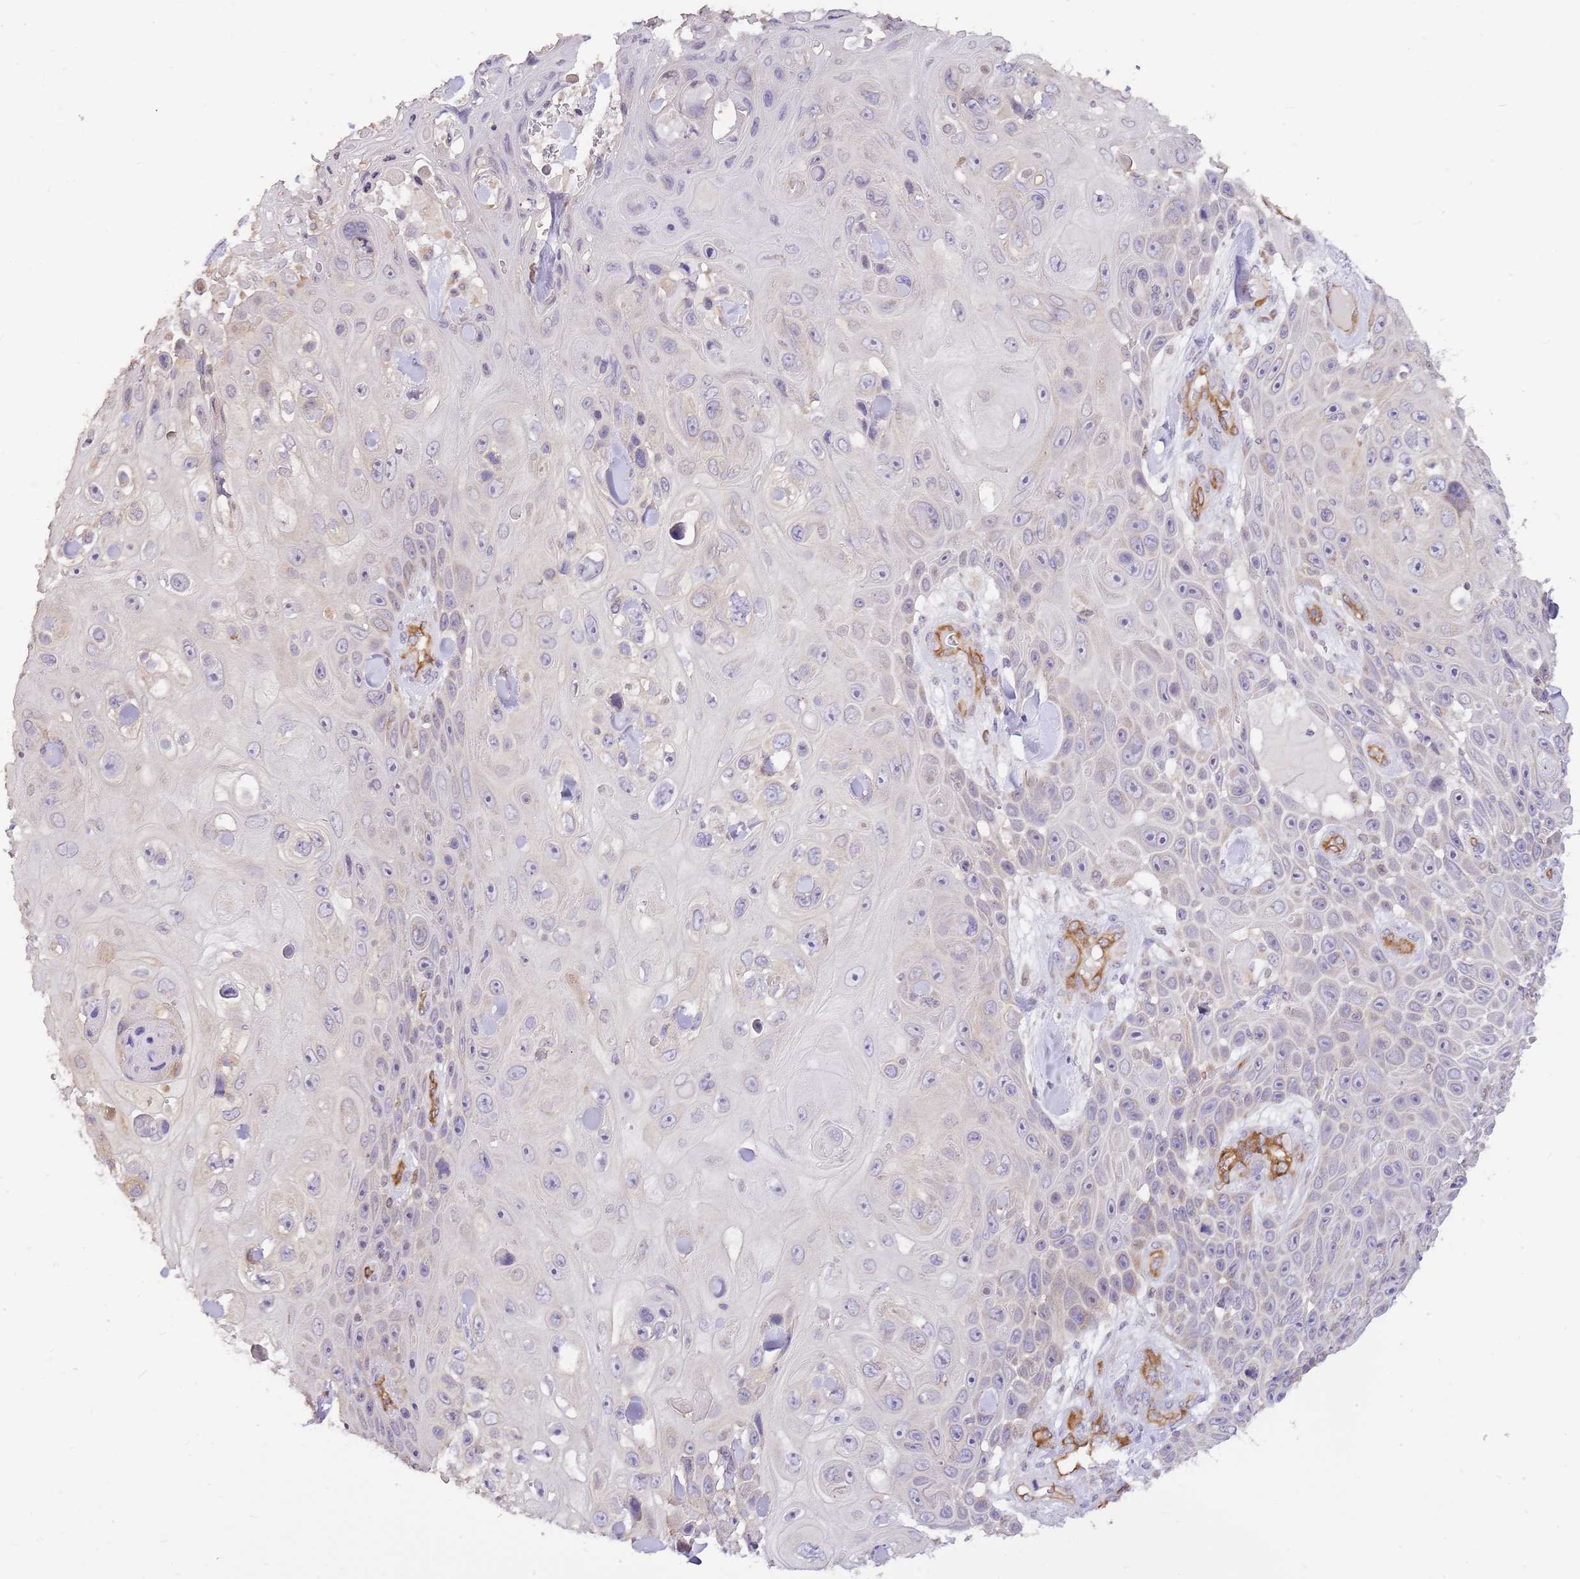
{"staining": {"intensity": "weak", "quantity": "<25%", "location": "cytoplasmic/membranous"}, "tissue": "skin cancer", "cell_type": "Tumor cells", "image_type": "cancer", "snomed": [{"axis": "morphology", "description": "Squamous cell carcinoma, NOS"}, {"axis": "topography", "description": "Skin"}], "caption": "A histopathology image of skin cancer (squamous cell carcinoma) stained for a protein demonstrates no brown staining in tumor cells.", "gene": "DOCK9", "patient": {"sex": "male", "age": 82}}